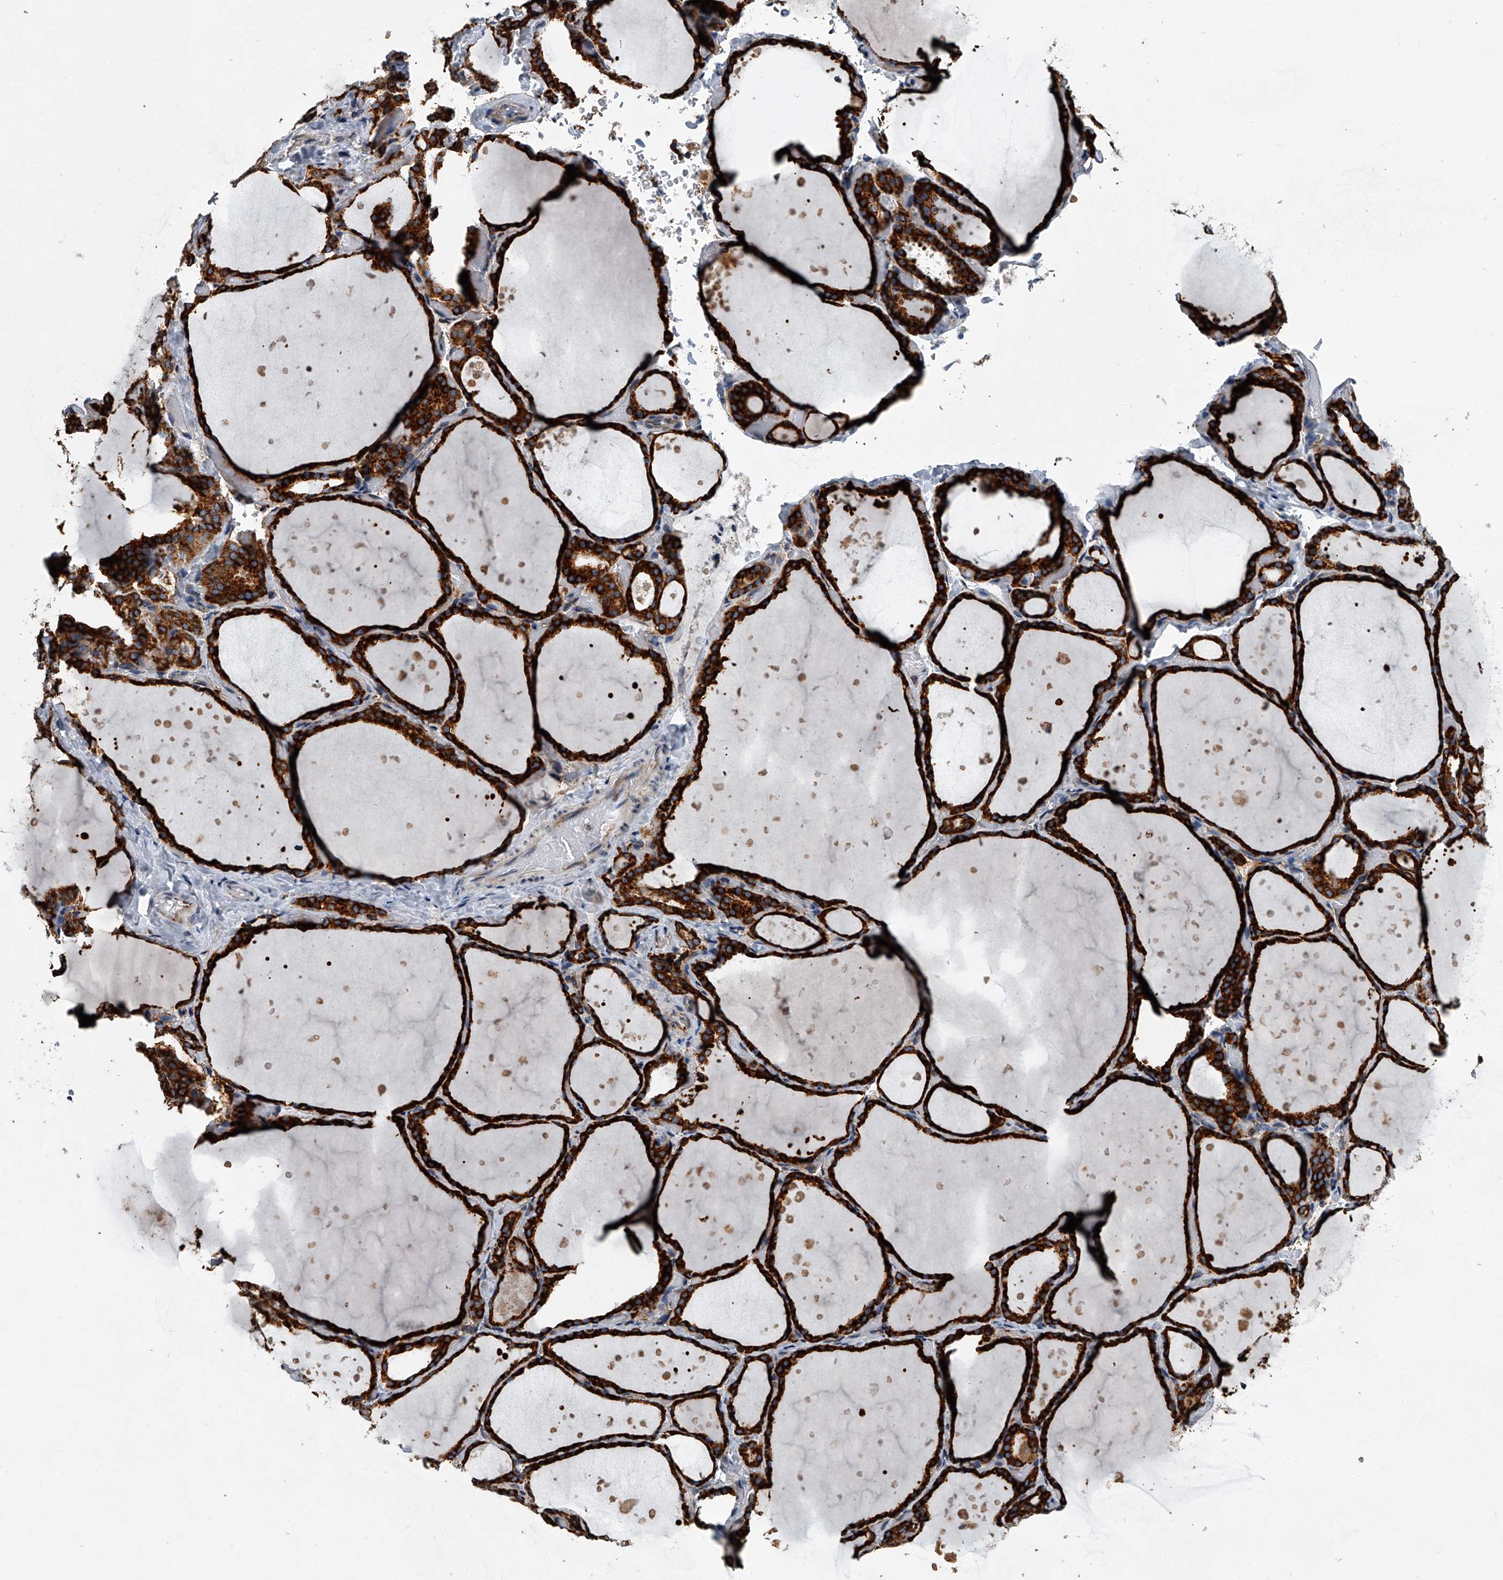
{"staining": {"intensity": "strong", "quantity": ">75%", "location": "cytoplasmic/membranous"}, "tissue": "thyroid gland", "cell_type": "Glandular cells", "image_type": "normal", "snomed": [{"axis": "morphology", "description": "Normal tissue, NOS"}, {"axis": "topography", "description": "Thyroid gland"}], "caption": "Protein staining exhibits strong cytoplasmic/membranous staining in about >75% of glandular cells in normal thyroid gland.", "gene": "TMEM63C", "patient": {"sex": "female", "age": 44}}